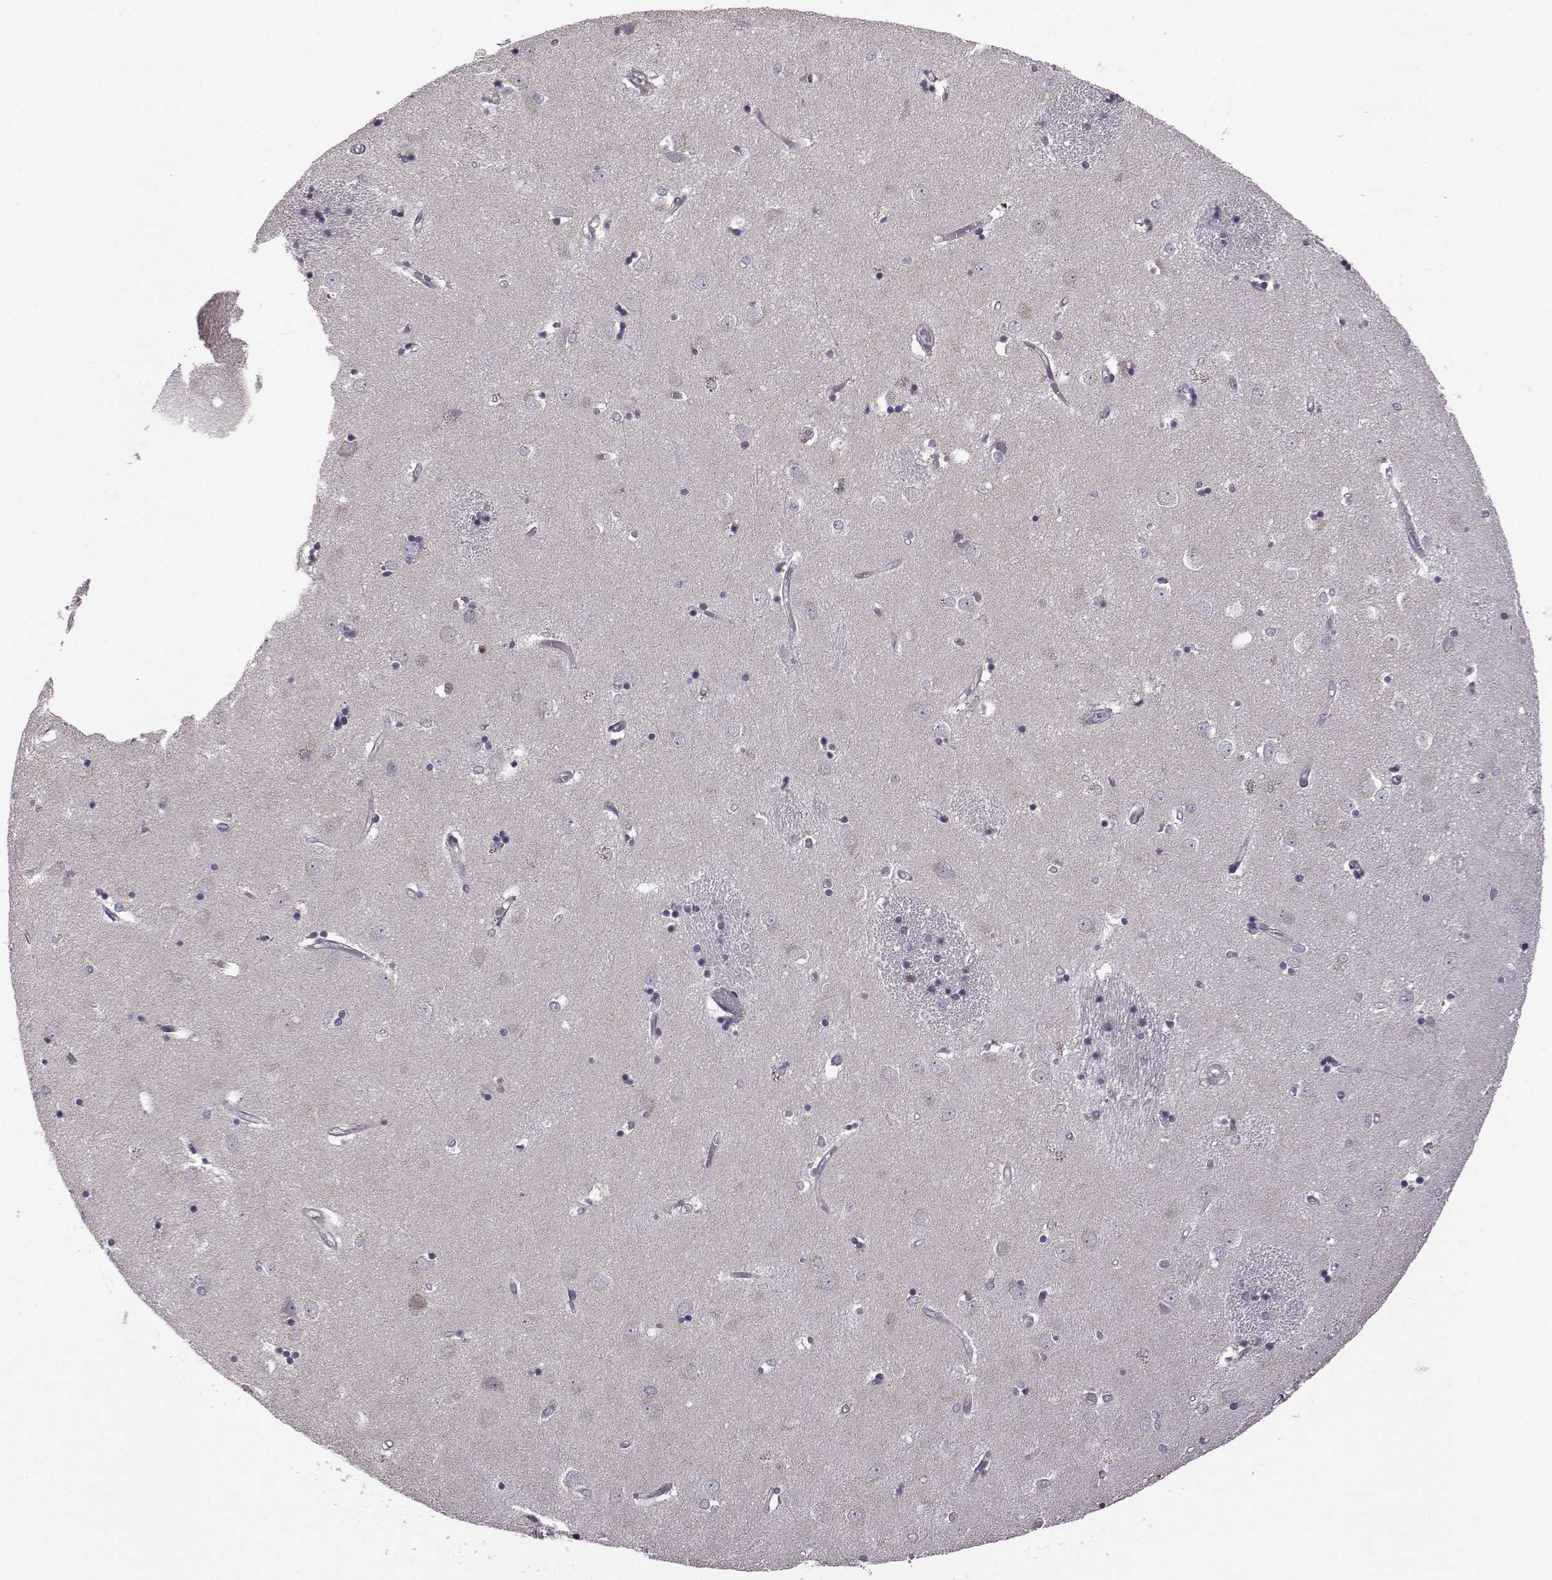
{"staining": {"intensity": "negative", "quantity": "none", "location": "none"}, "tissue": "caudate", "cell_type": "Glial cells", "image_type": "normal", "snomed": [{"axis": "morphology", "description": "Normal tissue, NOS"}, {"axis": "topography", "description": "Lateral ventricle wall"}], "caption": "This is a image of immunohistochemistry staining of unremarkable caudate, which shows no expression in glial cells.", "gene": "DOK2", "patient": {"sex": "male", "age": 54}}